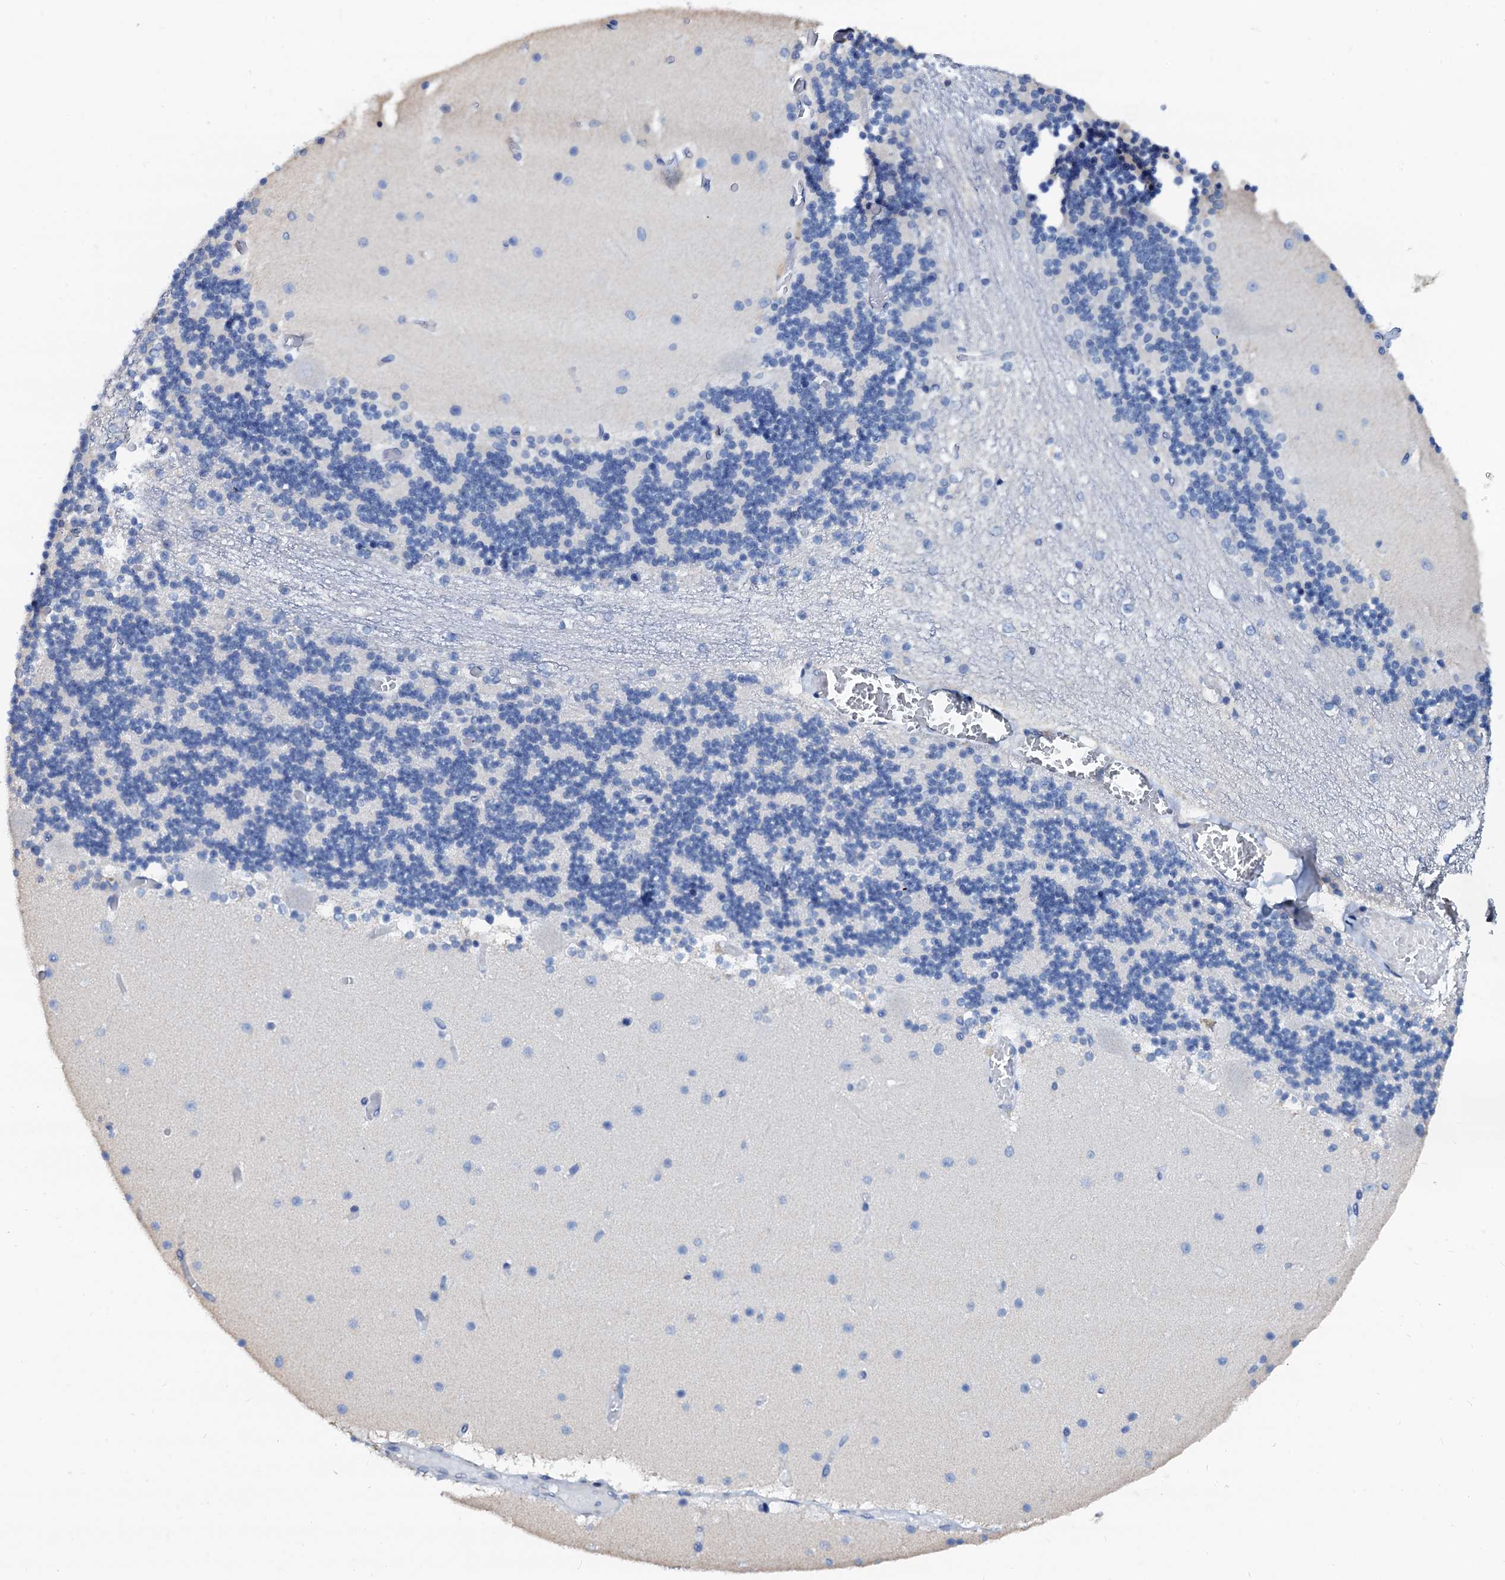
{"staining": {"intensity": "negative", "quantity": "none", "location": "none"}, "tissue": "cerebellum", "cell_type": "Cells in granular layer", "image_type": "normal", "snomed": [{"axis": "morphology", "description": "Normal tissue, NOS"}, {"axis": "topography", "description": "Cerebellum"}], "caption": "This is an IHC histopathology image of benign human cerebellum. There is no expression in cells in granular layer.", "gene": "AKAP3", "patient": {"sex": "female", "age": 28}}